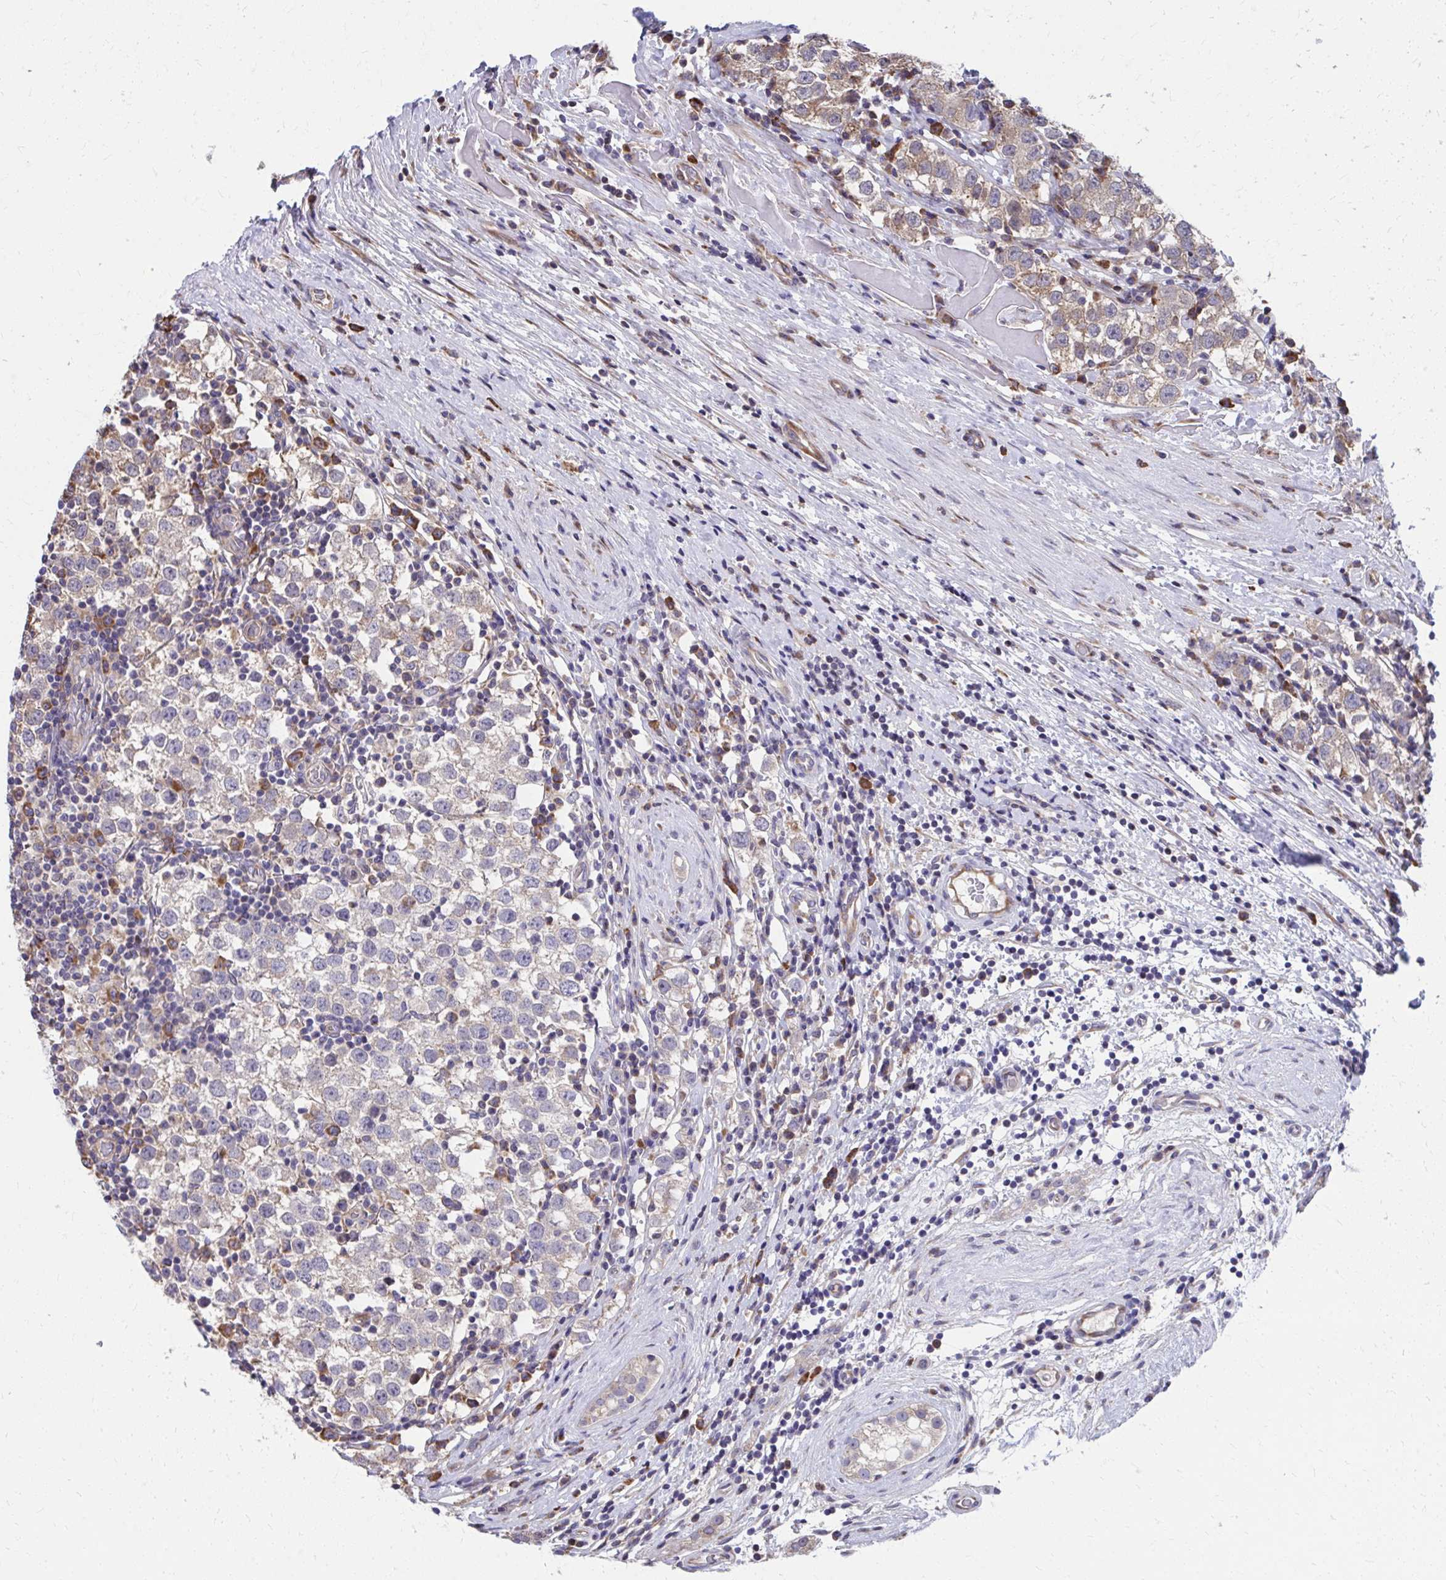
{"staining": {"intensity": "weak", "quantity": "25%-75%", "location": "cytoplasmic/membranous"}, "tissue": "testis cancer", "cell_type": "Tumor cells", "image_type": "cancer", "snomed": [{"axis": "morphology", "description": "Seminoma, NOS"}, {"axis": "topography", "description": "Testis"}], "caption": "Approximately 25%-75% of tumor cells in seminoma (testis) exhibit weak cytoplasmic/membranous protein expression as visualized by brown immunohistochemical staining.", "gene": "ZNF778", "patient": {"sex": "male", "age": 34}}